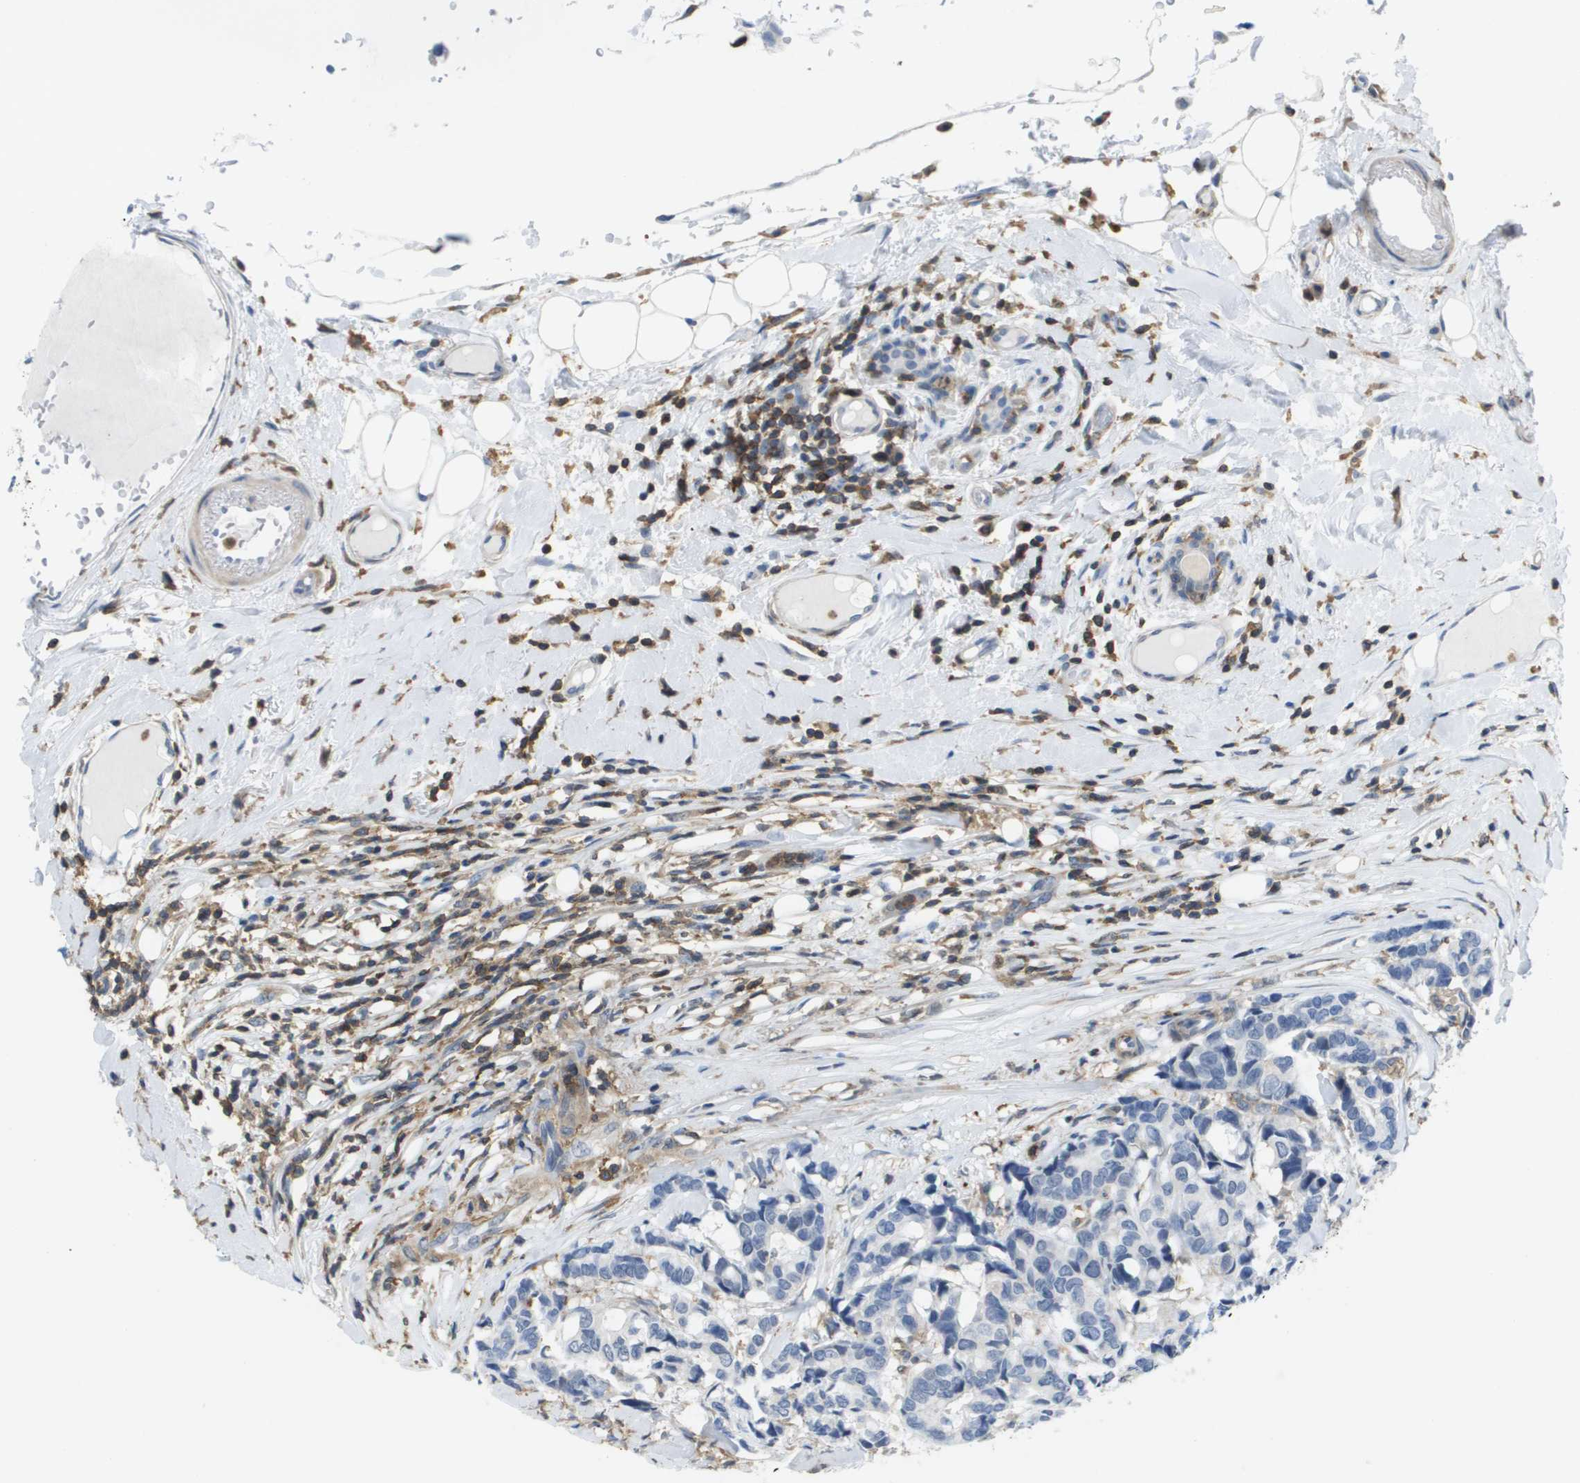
{"staining": {"intensity": "negative", "quantity": "none", "location": "none"}, "tissue": "breast cancer", "cell_type": "Tumor cells", "image_type": "cancer", "snomed": [{"axis": "morphology", "description": "Duct carcinoma"}, {"axis": "topography", "description": "Breast"}], "caption": "Micrograph shows no protein expression in tumor cells of breast infiltrating ductal carcinoma tissue.", "gene": "RCSD1", "patient": {"sex": "female", "age": 87}}